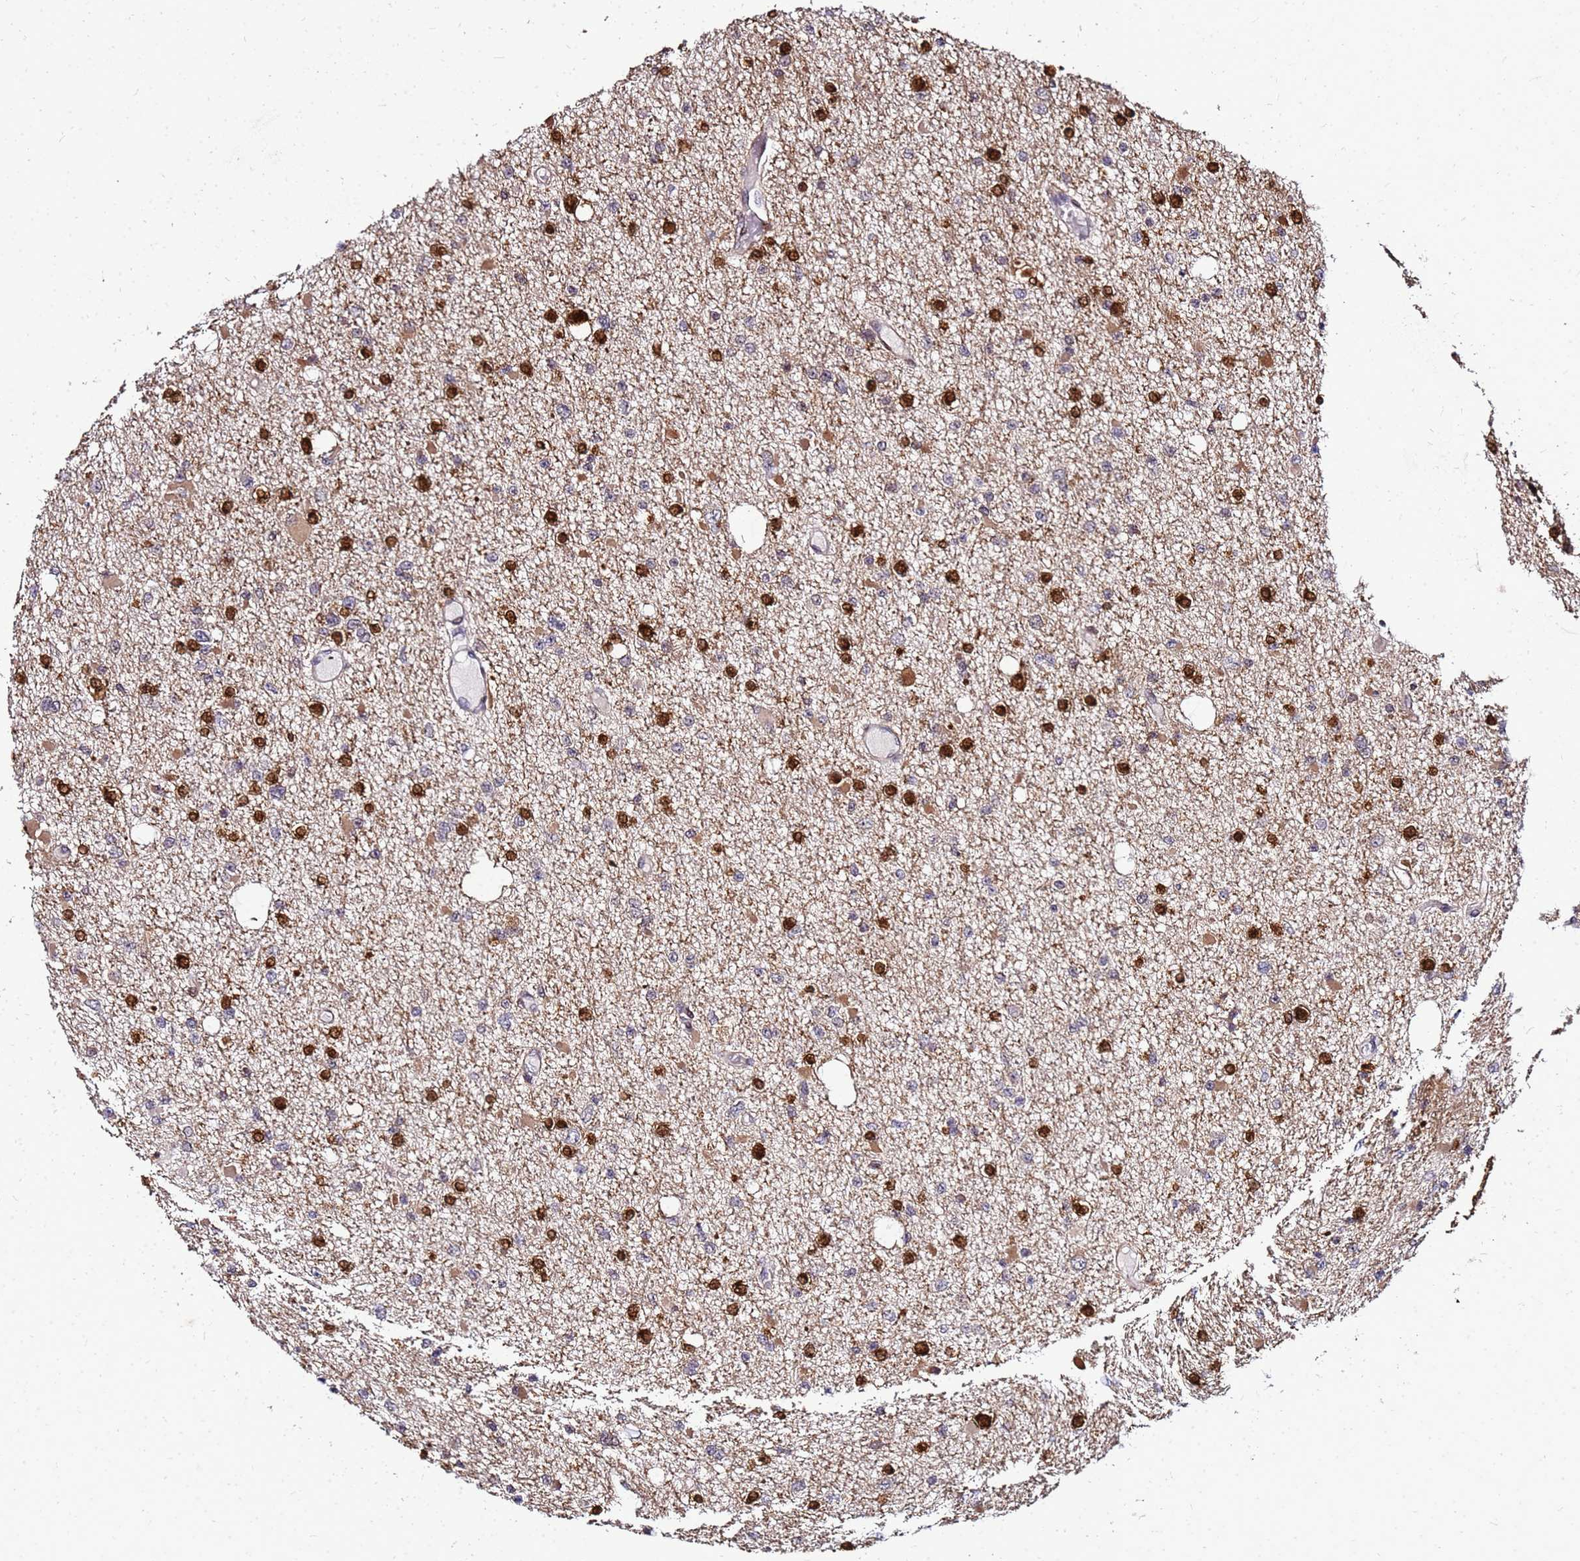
{"staining": {"intensity": "strong", "quantity": "25%-75%", "location": "nuclear"}, "tissue": "glioma", "cell_type": "Tumor cells", "image_type": "cancer", "snomed": [{"axis": "morphology", "description": "Glioma, malignant, Low grade"}, {"axis": "topography", "description": "Brain"}], "caption": "Immunohistochemical staining of glioma demonstrates strong nuclear protein expression in about 25%-75% of tumor cells.", "gene": "DBNDD2", "patient": {"sex": "female", "age": 22}}